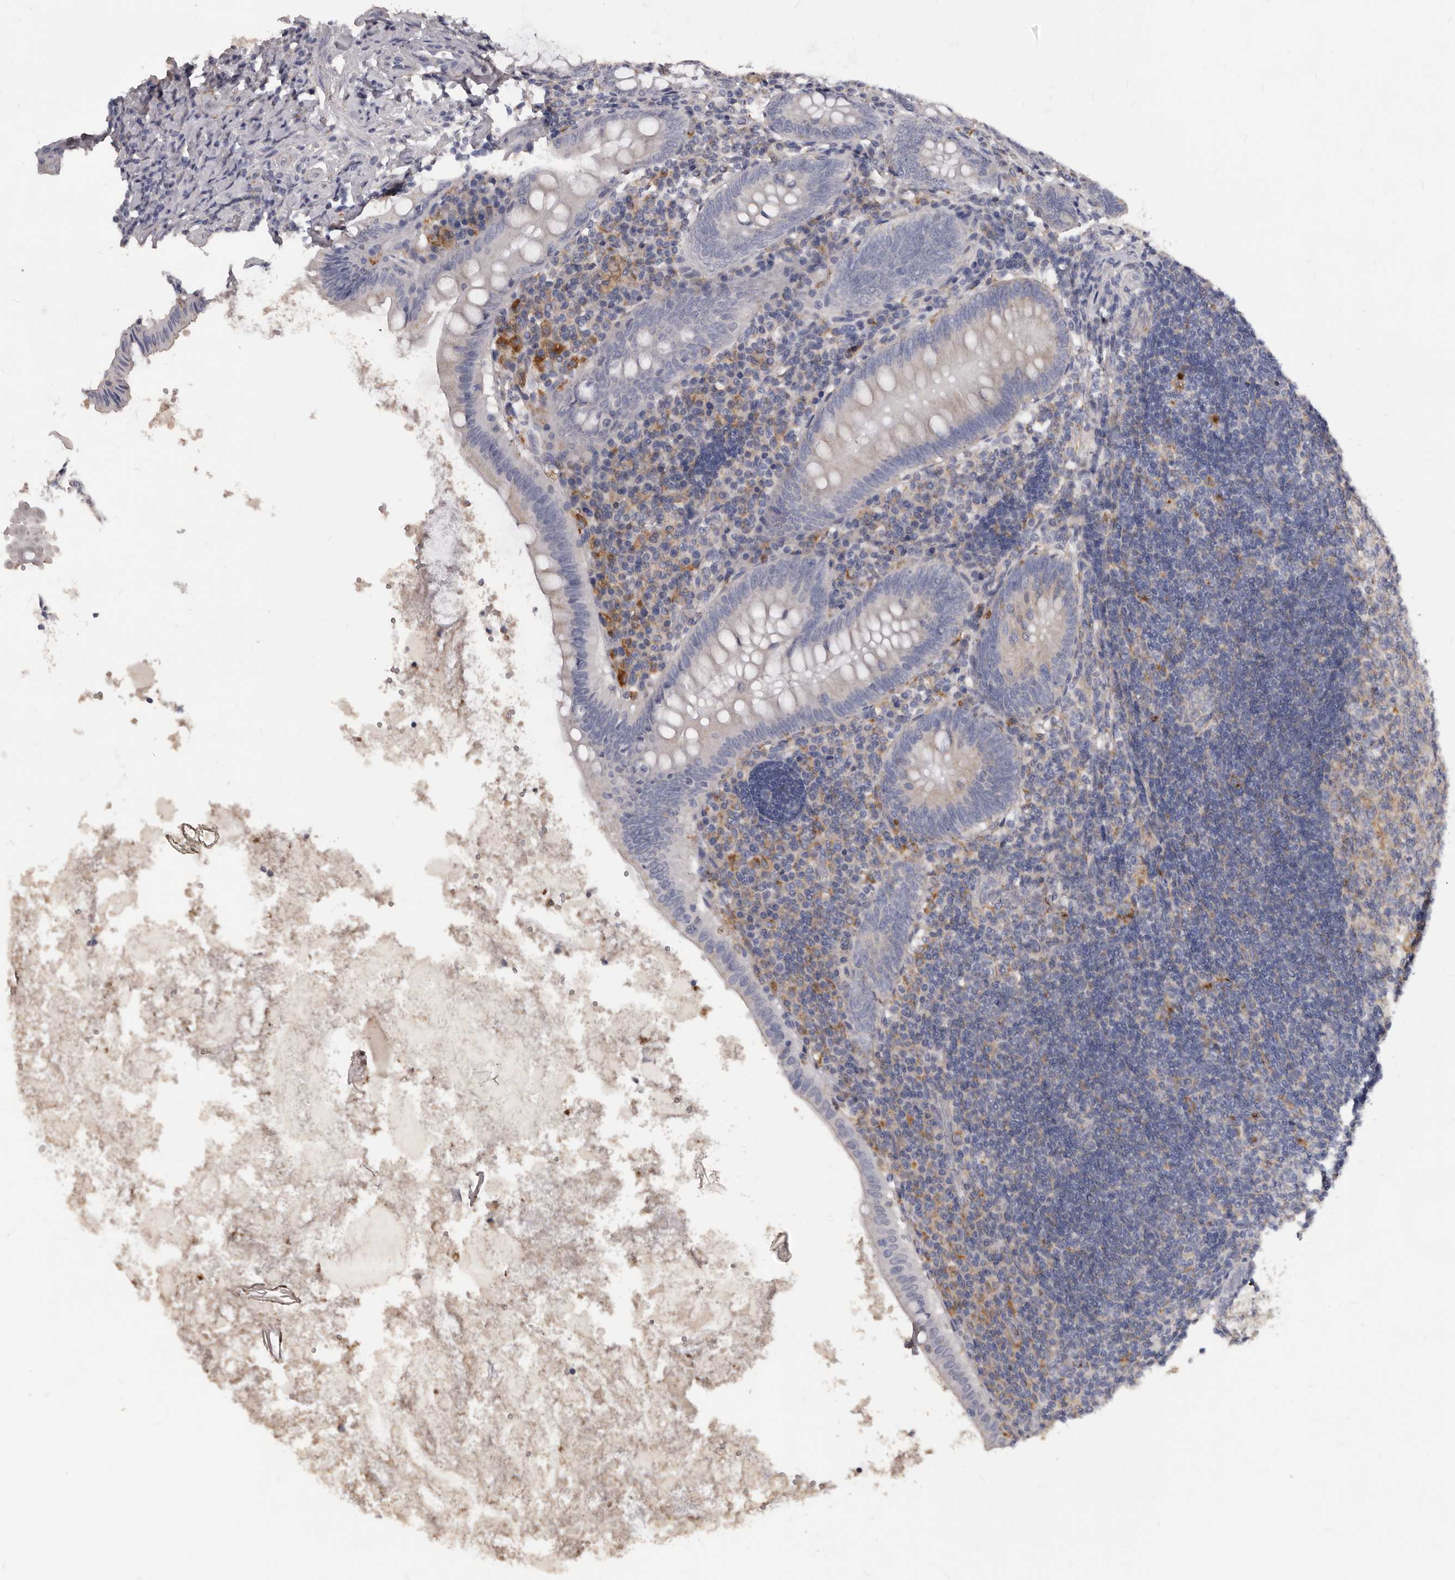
{"staining": {"intensity": "weak", "quantity": "25%-75%", "location": "cytoplasmic/membranous"}, "tissue": "appendix", "cell_type": "Glandular cells", "image_type": "normal", "snomed": [{"axis": "morphology", "description": "Normal tissue, NOS"}, {"axis": "topography", "description": "Appendix"}], "caption": "Immunohistochemistry photomicrograph of normal appendix stained for a protein (brown), which exhibits low levels of weak cytoplasmic/membranous expression in about 25%-75% of glandular cells.", "gene": "PI4K2A", "patient": {"sex": "female", "age": 54}}